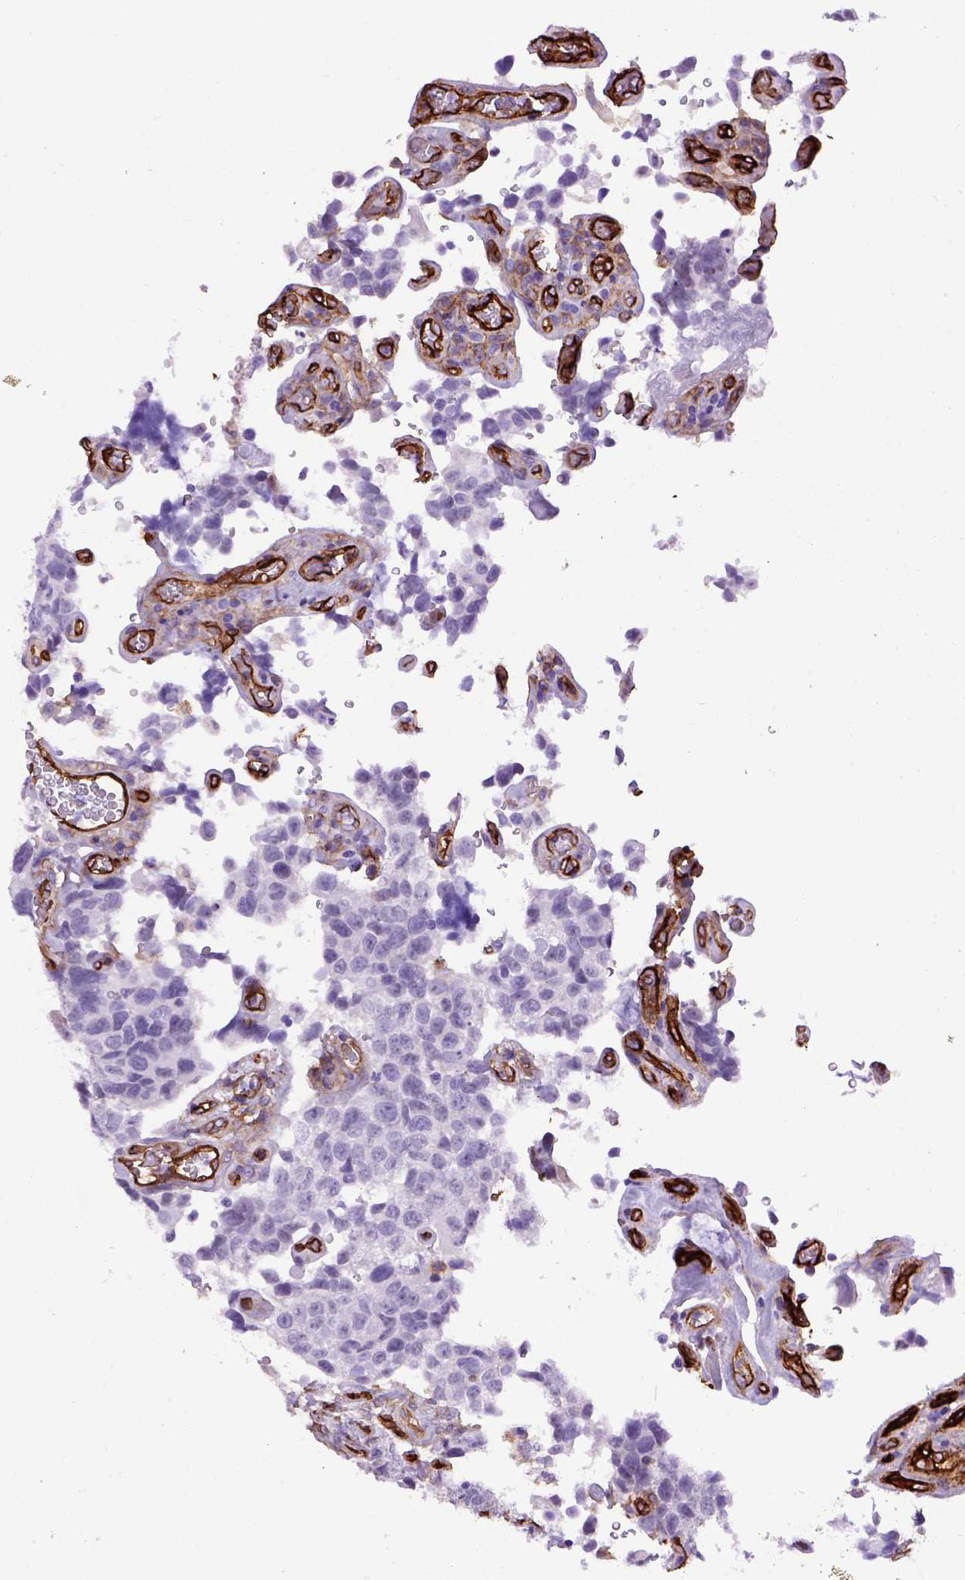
{"staining": {"intensity": "negative", "quantity": "none", "location": "none"}, "tissue": "urothelial cancer", "cell_type": "Tumor cells", "image_type": "cancer", "snomed": [{"axis": "morphology", "description": "Urothelial carcinoma, High grade"}, {"axis": "topography", "description": "Urinary bladder"}], "caption": "The photomicrograph exhibits no staining of tumor cells in high-grade urothelial carcinoma. (DAB (3,3'-diaminobenzidine) IHC, high magnification).", "gene": "ENG", "patient": {"sex": "female", "age": 58}}